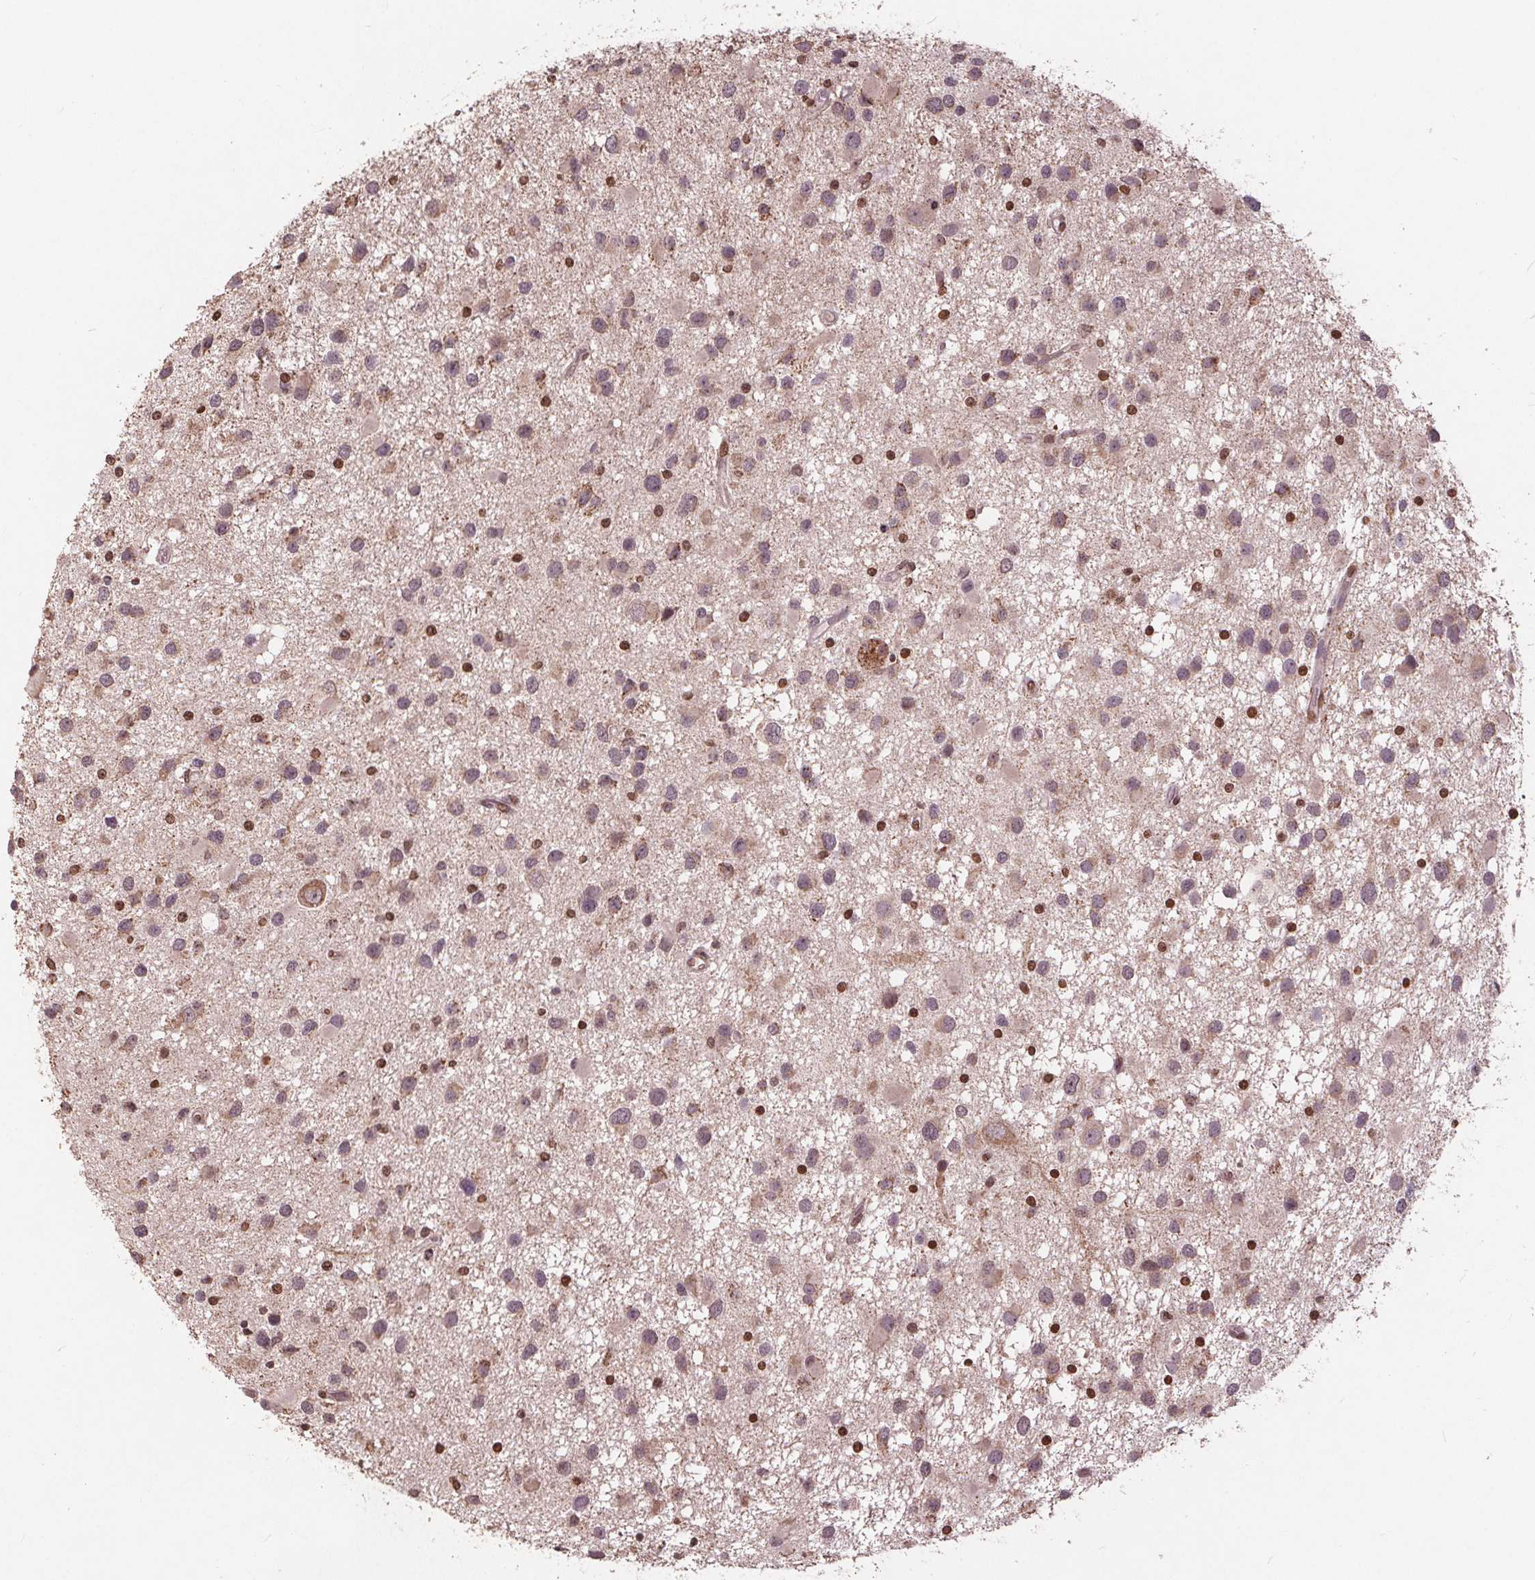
{"staining": {"intensity": "moderate", "quantity": "<25%", "location": "nuclear"}, "tissue": "glioma", "cell_type": "Tumor cells", "image_type": "cancer", "snomed": [{"axis": "morphology", "description": "Glioma, malignant, Low grade"}, {"axis": "topography", "description": "Brain"}], "caption": "Low-grade glioma (malignant) stained with immunohistochemistry (IHC) shows moderate nuclear positivity in about <25% of tumor cells.", "gene": "HIF1AN", "patient": {"sex": "female", "age": 32}}